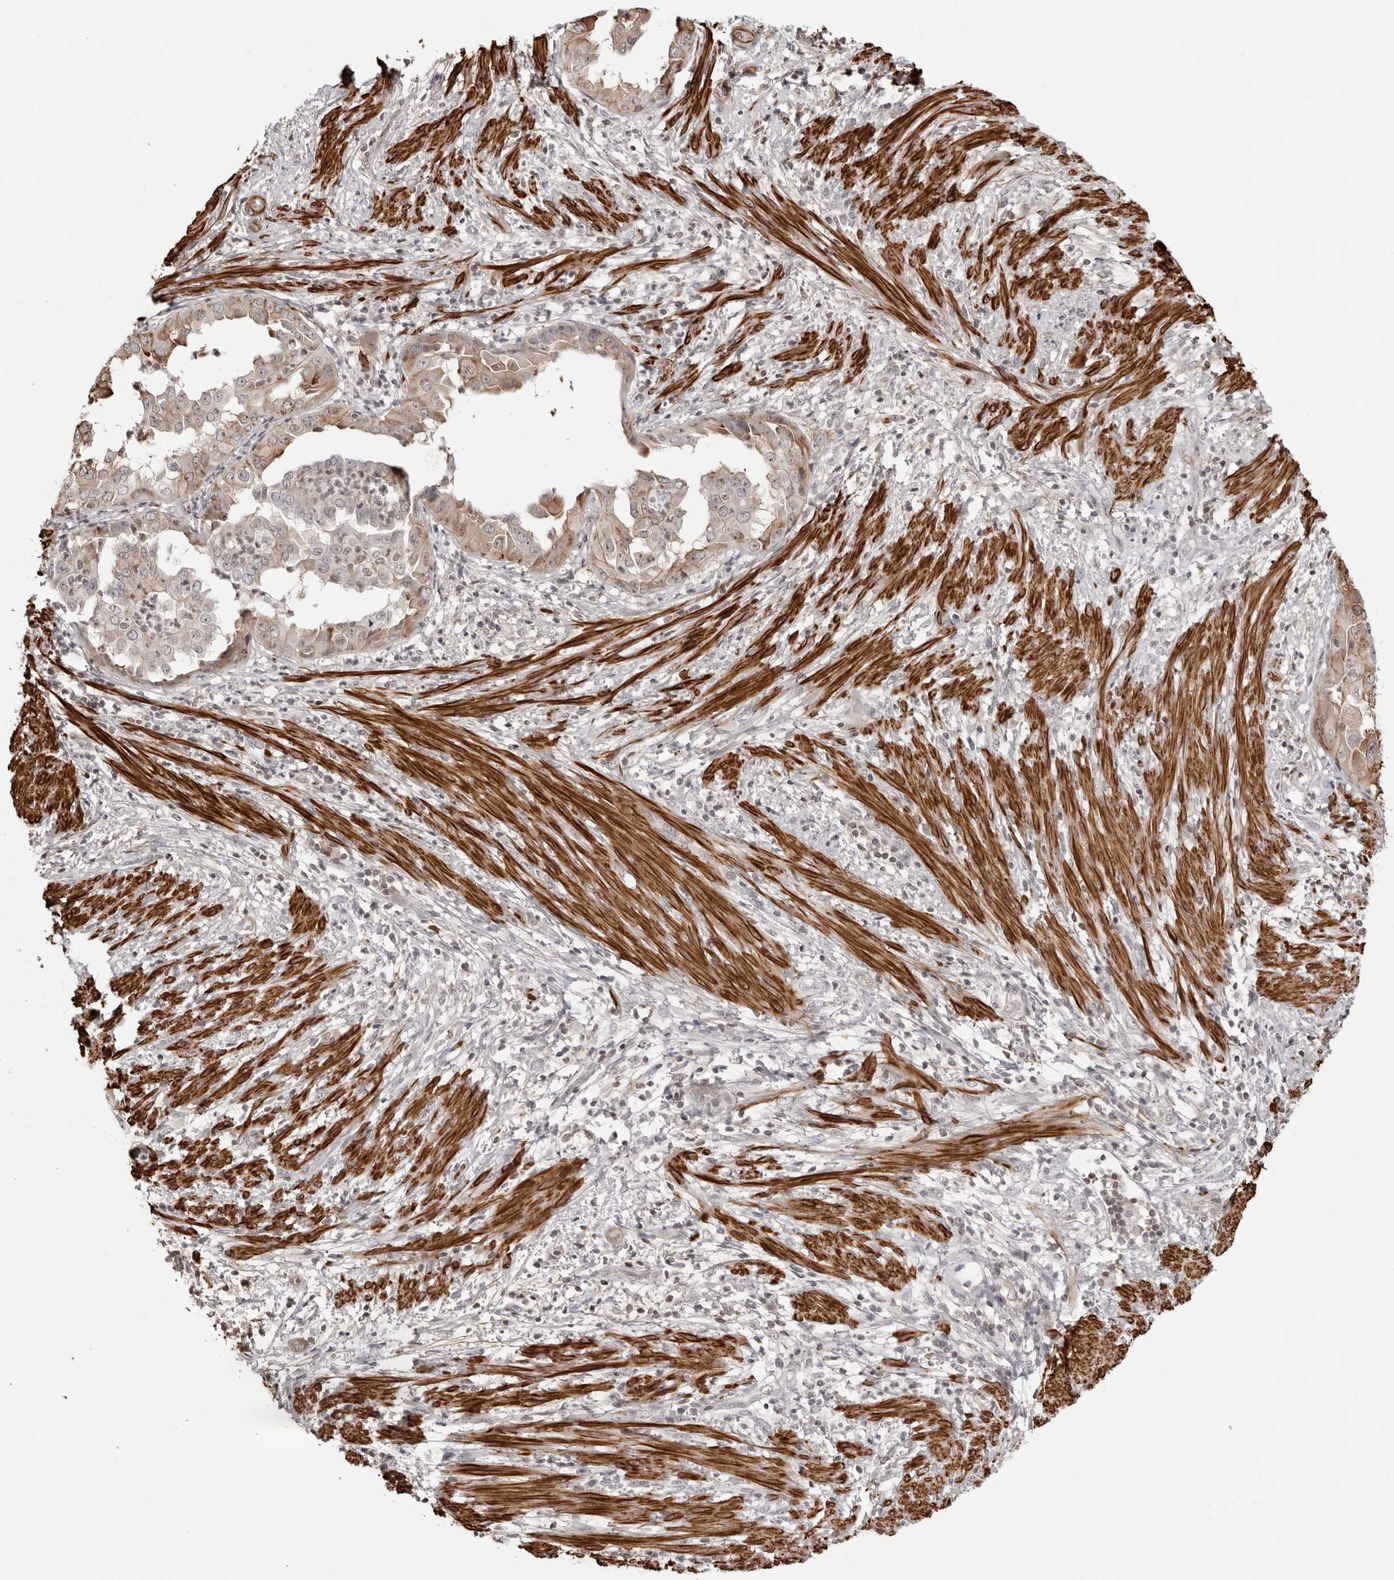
{"staining": {"intensity": "weak", "quantity": ">75%", "location": "cytoplasmic/membranous"}, "tissue": "endometrial cancer", "cell_type": "Tumor cells", "image_type": "cancer", "snomed": [{"axis": "morphology", "description": "Adenocarcinoma, NOS"}, {"axis": "topography", "description": "Endometrium"}], "caption": "Protein expression analysis of adenocarcinoma (endometrial) exhibits weak cytoplasmic/membranous positivity in approximately >75% of tumor cells. (IHC, brightfield microscopy, high magnification).", "gene": "UNK", "patient": {"sex": "female", "age": 85}}